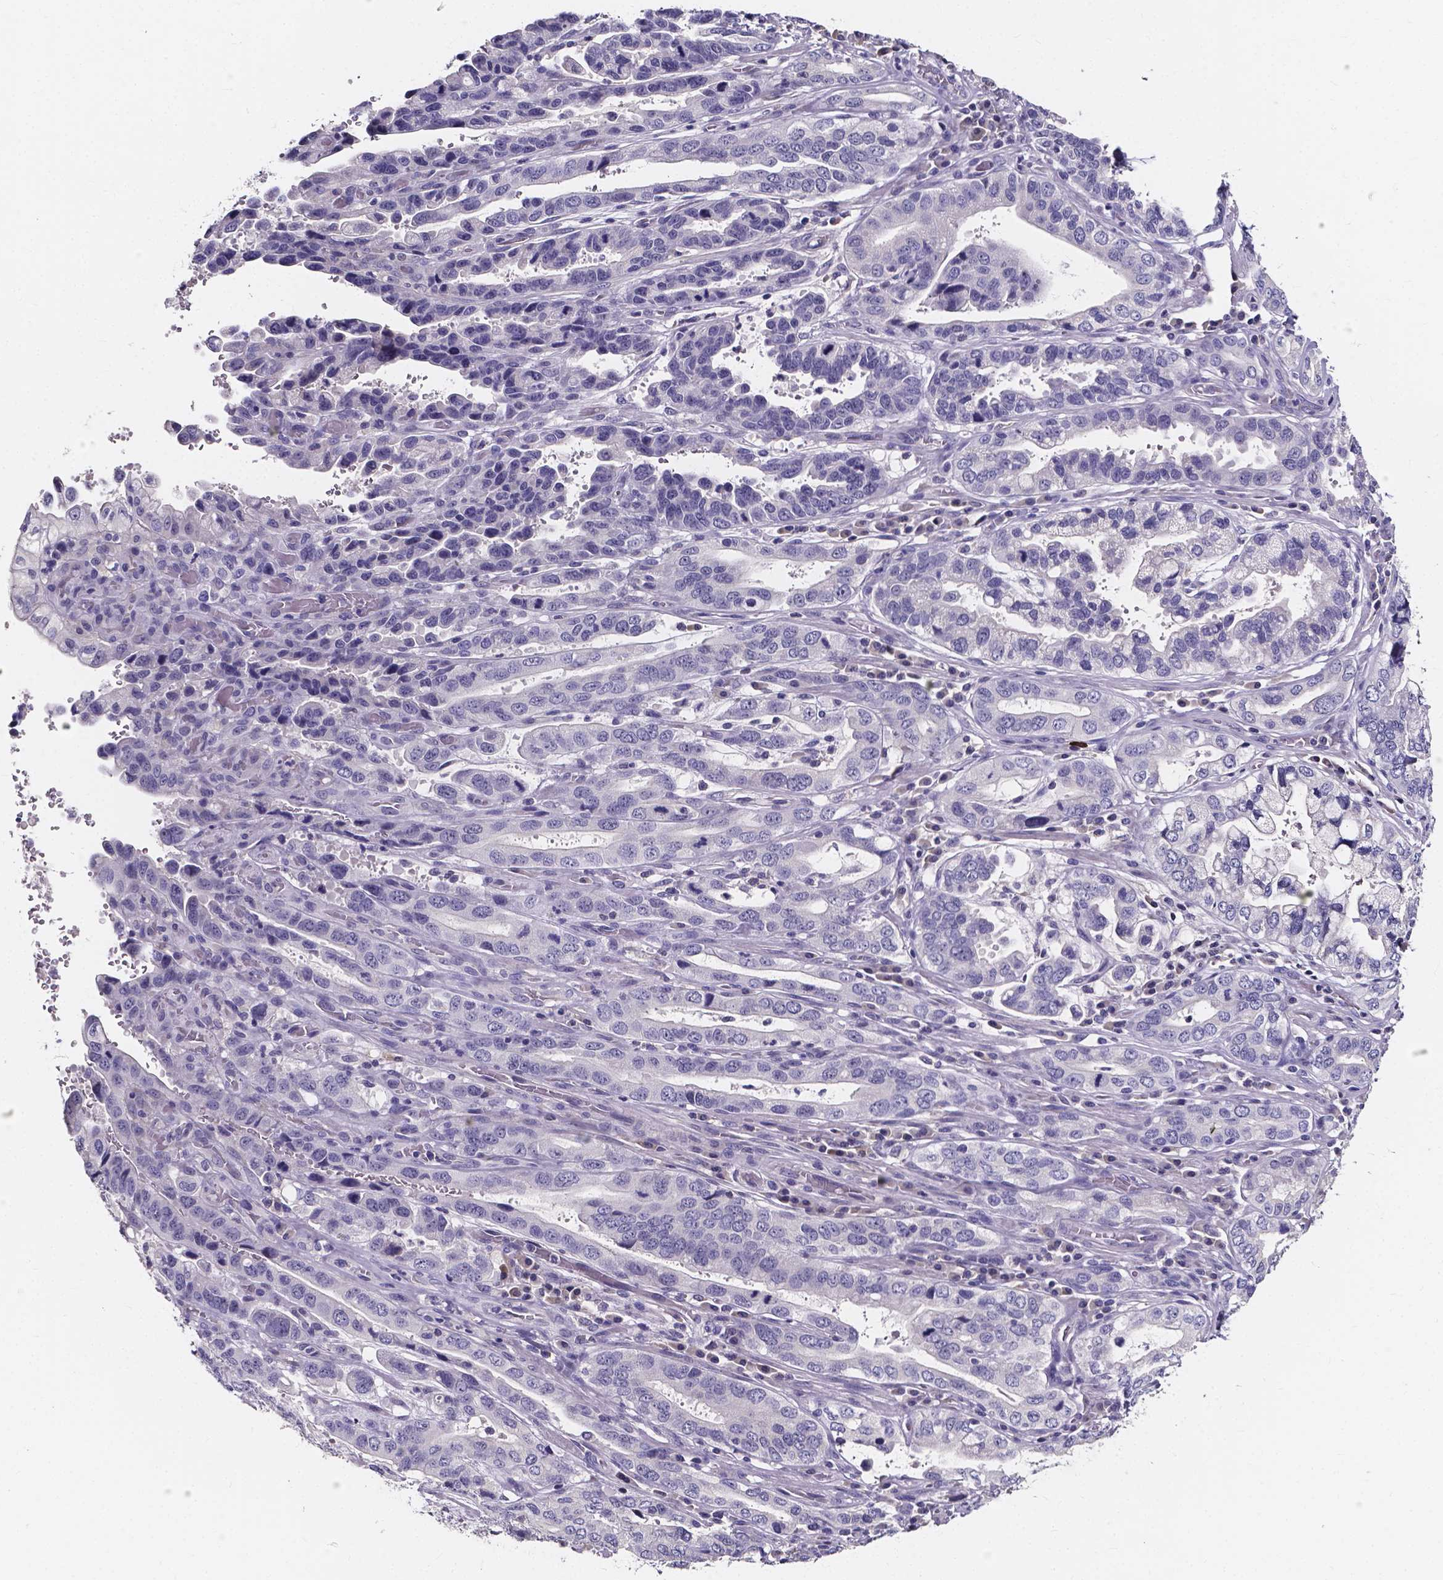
{"staining": {"intensity": "negative", "quantity": "none", "location": "none"}, "tissue": "stomach cancer", "cell_type": "Tumor cells", "image_type": "cancer", "snomed": [{"axis": "morphology", "description": "Adenocarcinoma, NOS"}, {"axis": "topography", "description": "Stomach, lower"}], "caption": "An immunohistochemistry (IHC) photomicrograph of stomach adenocarcinoma is shown. There is no staining in tumor cells of stomach adenocarcinoma.", "gene": "SPOCD1", "patient": {"sex": "female", "age": 76}}